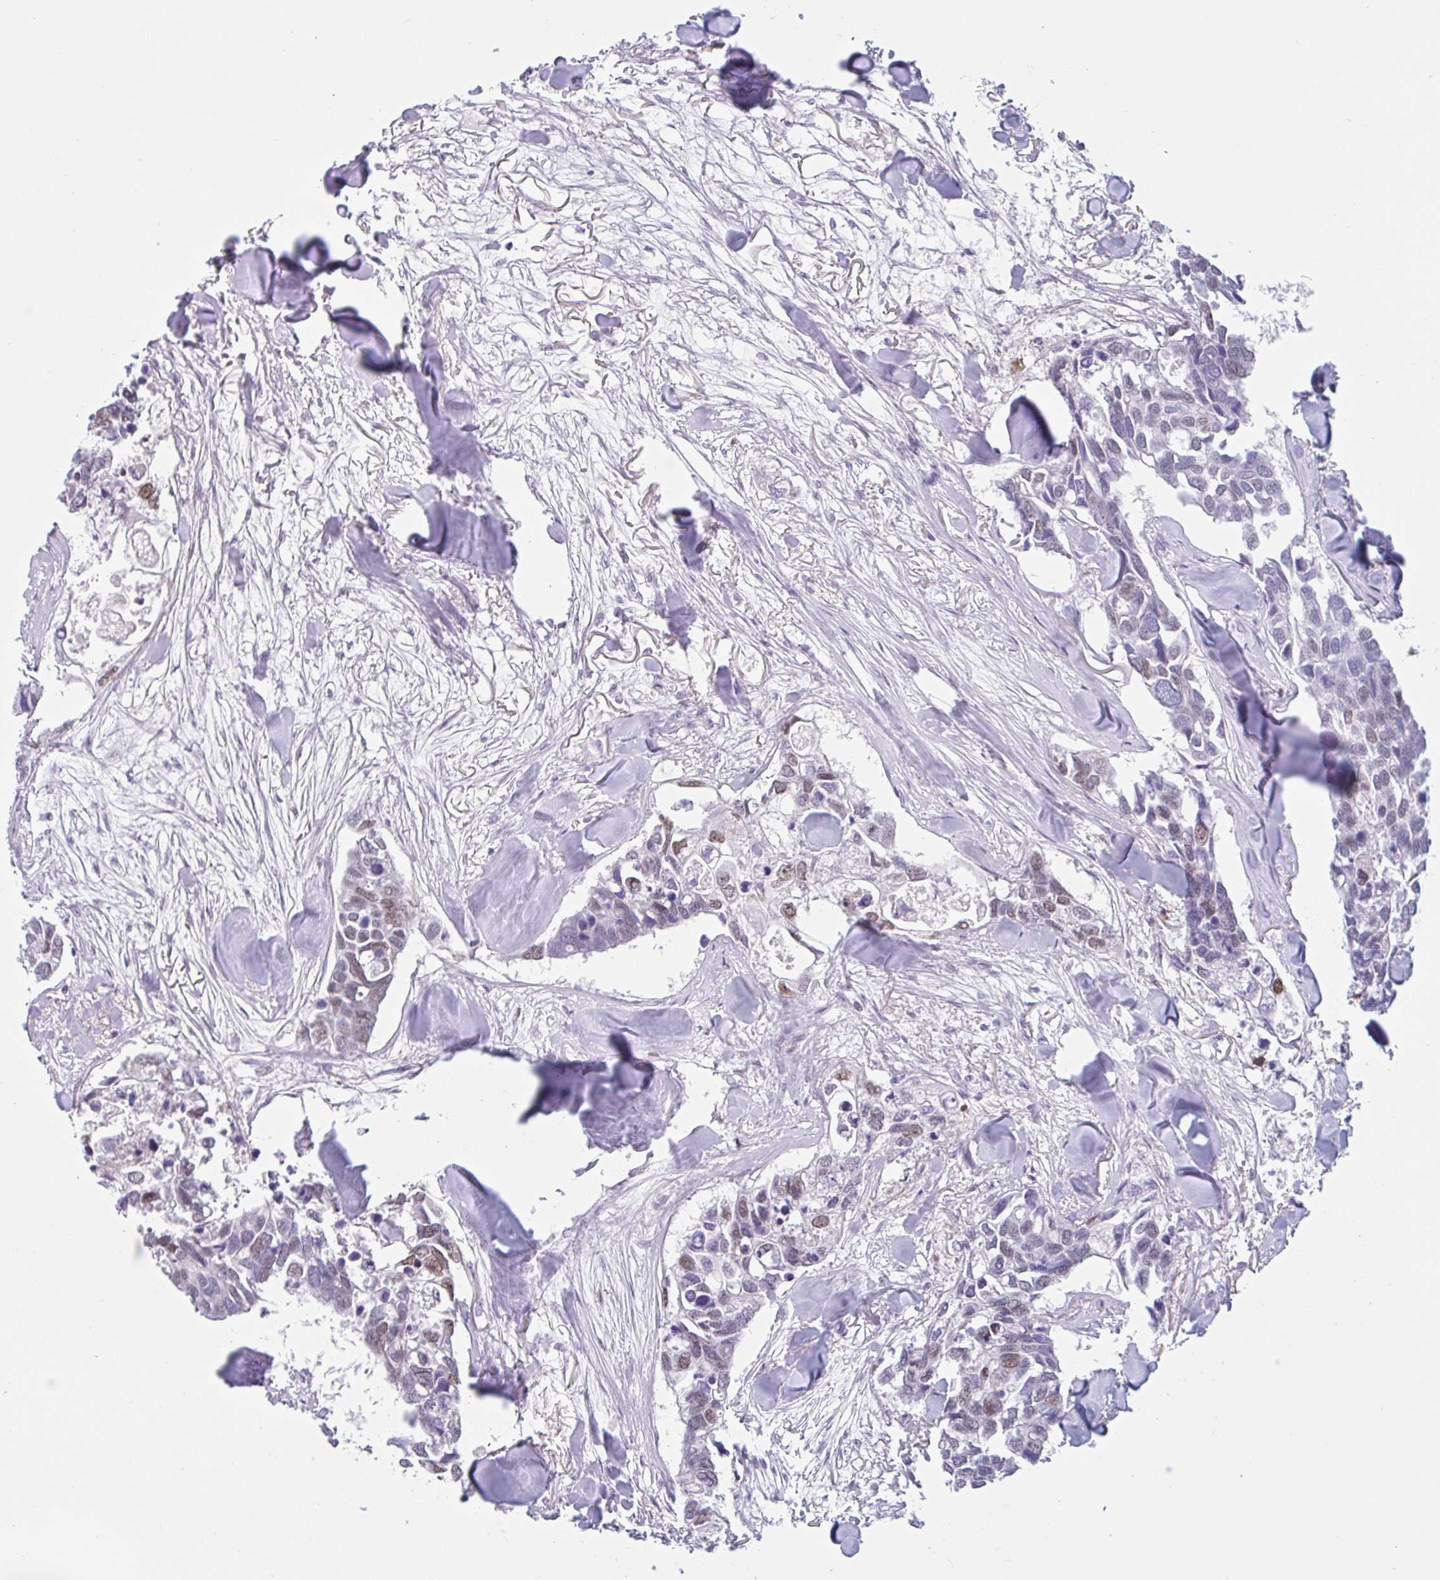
{"staining": {"intensity": "moderate", "quantity": "25%-75%", "location": "nuclear"}, "tissue": "breast cancer", "cell_type": "Tumor cells", "image_type": "cancer", "snomed": [{"axis": "morphology", "description": "Duct carcinoma"}, {"axis": "topography", "description": "Breast"}], "caption": "Immunohistochemical staining of breast infiltrating ductal carcinoma demonstrates medium levels of moderate nuclear positivity in about 25%-75% of tumor cells. (Brightfield microscopy of DAB IHC at high magnification).", "gene": "LENG9", "patient": {"sex": "female", "age": 83}}